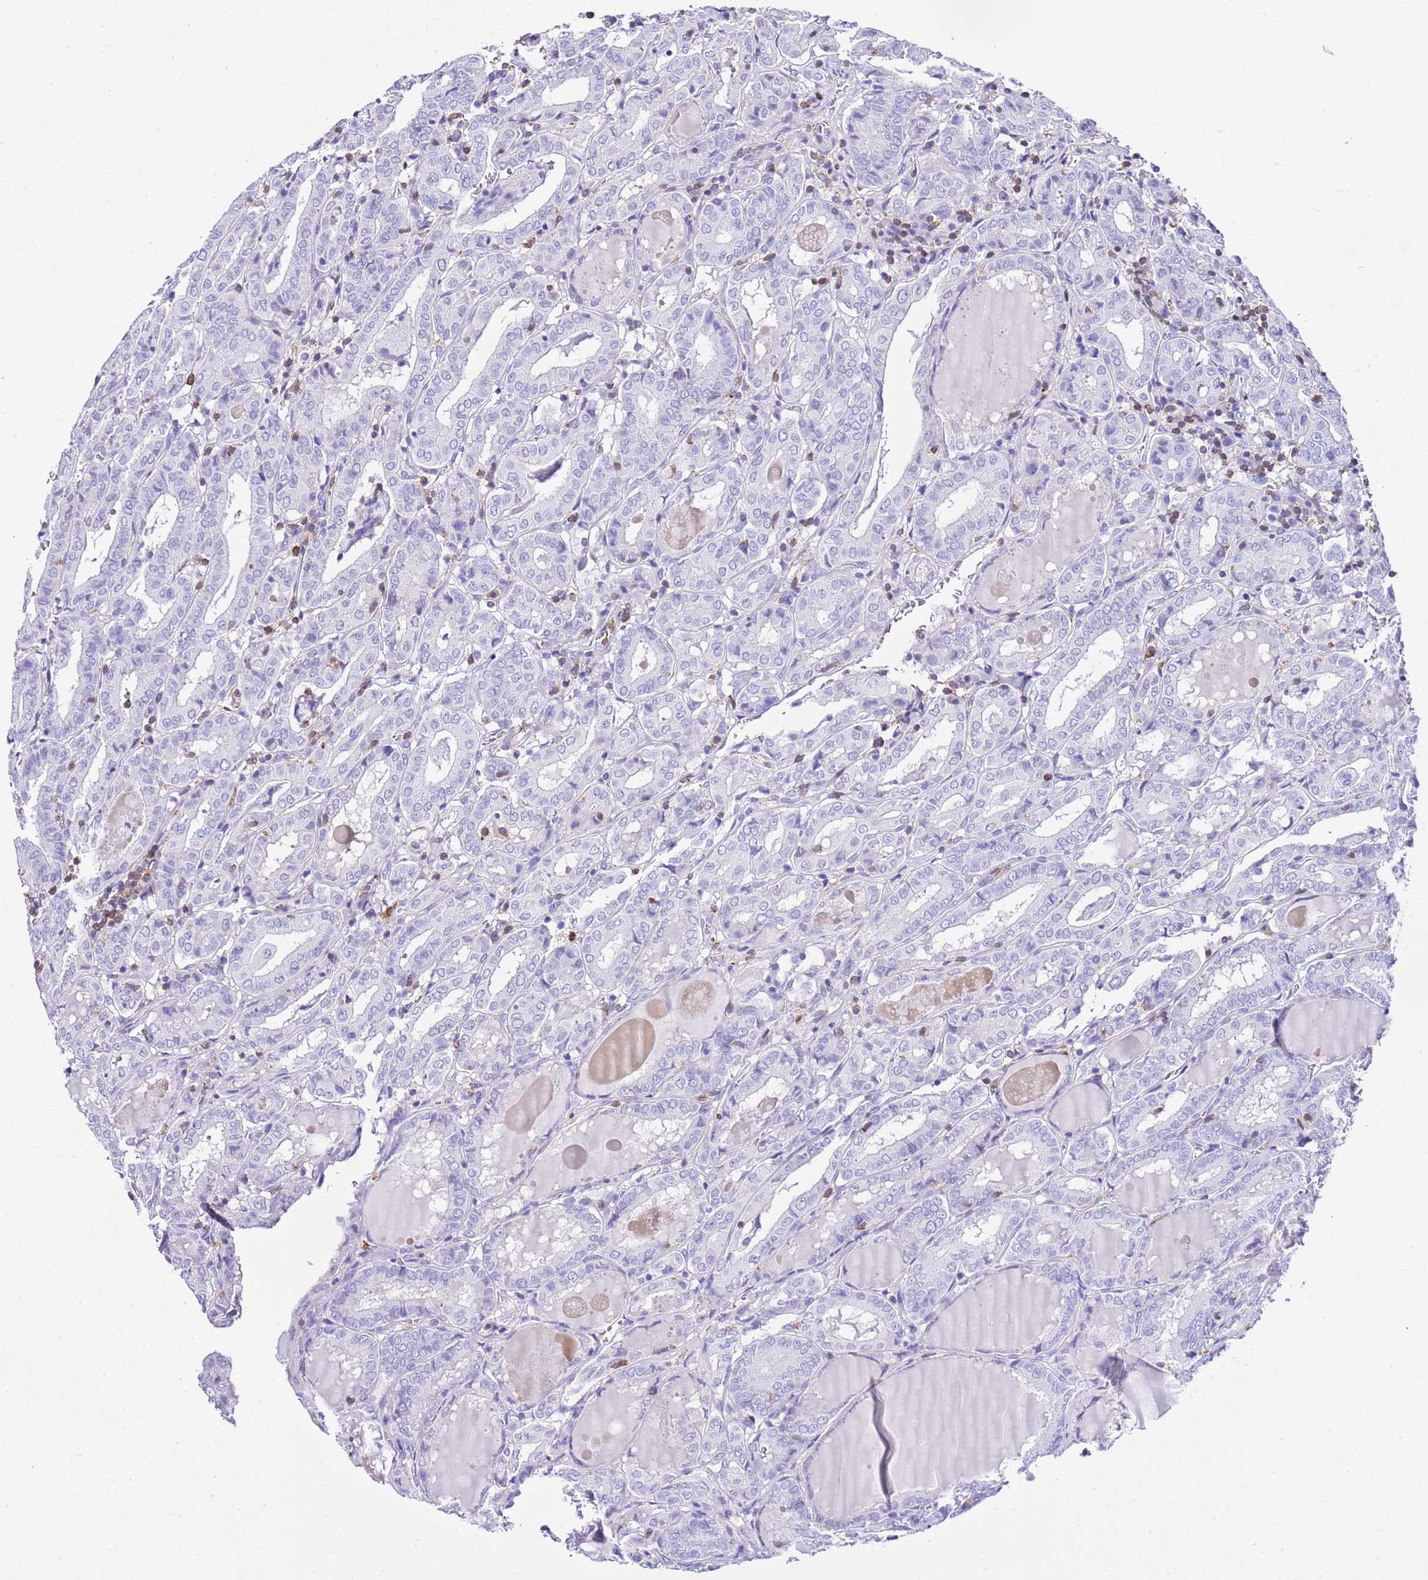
{"staining": {"intensity": "negative", "quantity": "none", "location": "none"}, "tissue": "thyroid cancer", "cell_type": "Tumor cells", "image_type": "cancer", "snomed": [{"axis": "morphology", "description": "Papillary adenocarcinoma, NOS"}, {"axis": "topography", "description": "Thyroid gland"}], "caption": "The histopathology image exhibits no significant positivity in tumor cells of papillary adenocarcinoma (thyroid).", "gene": "CNN2", "patient": {"sex": "female", "age": 72}}